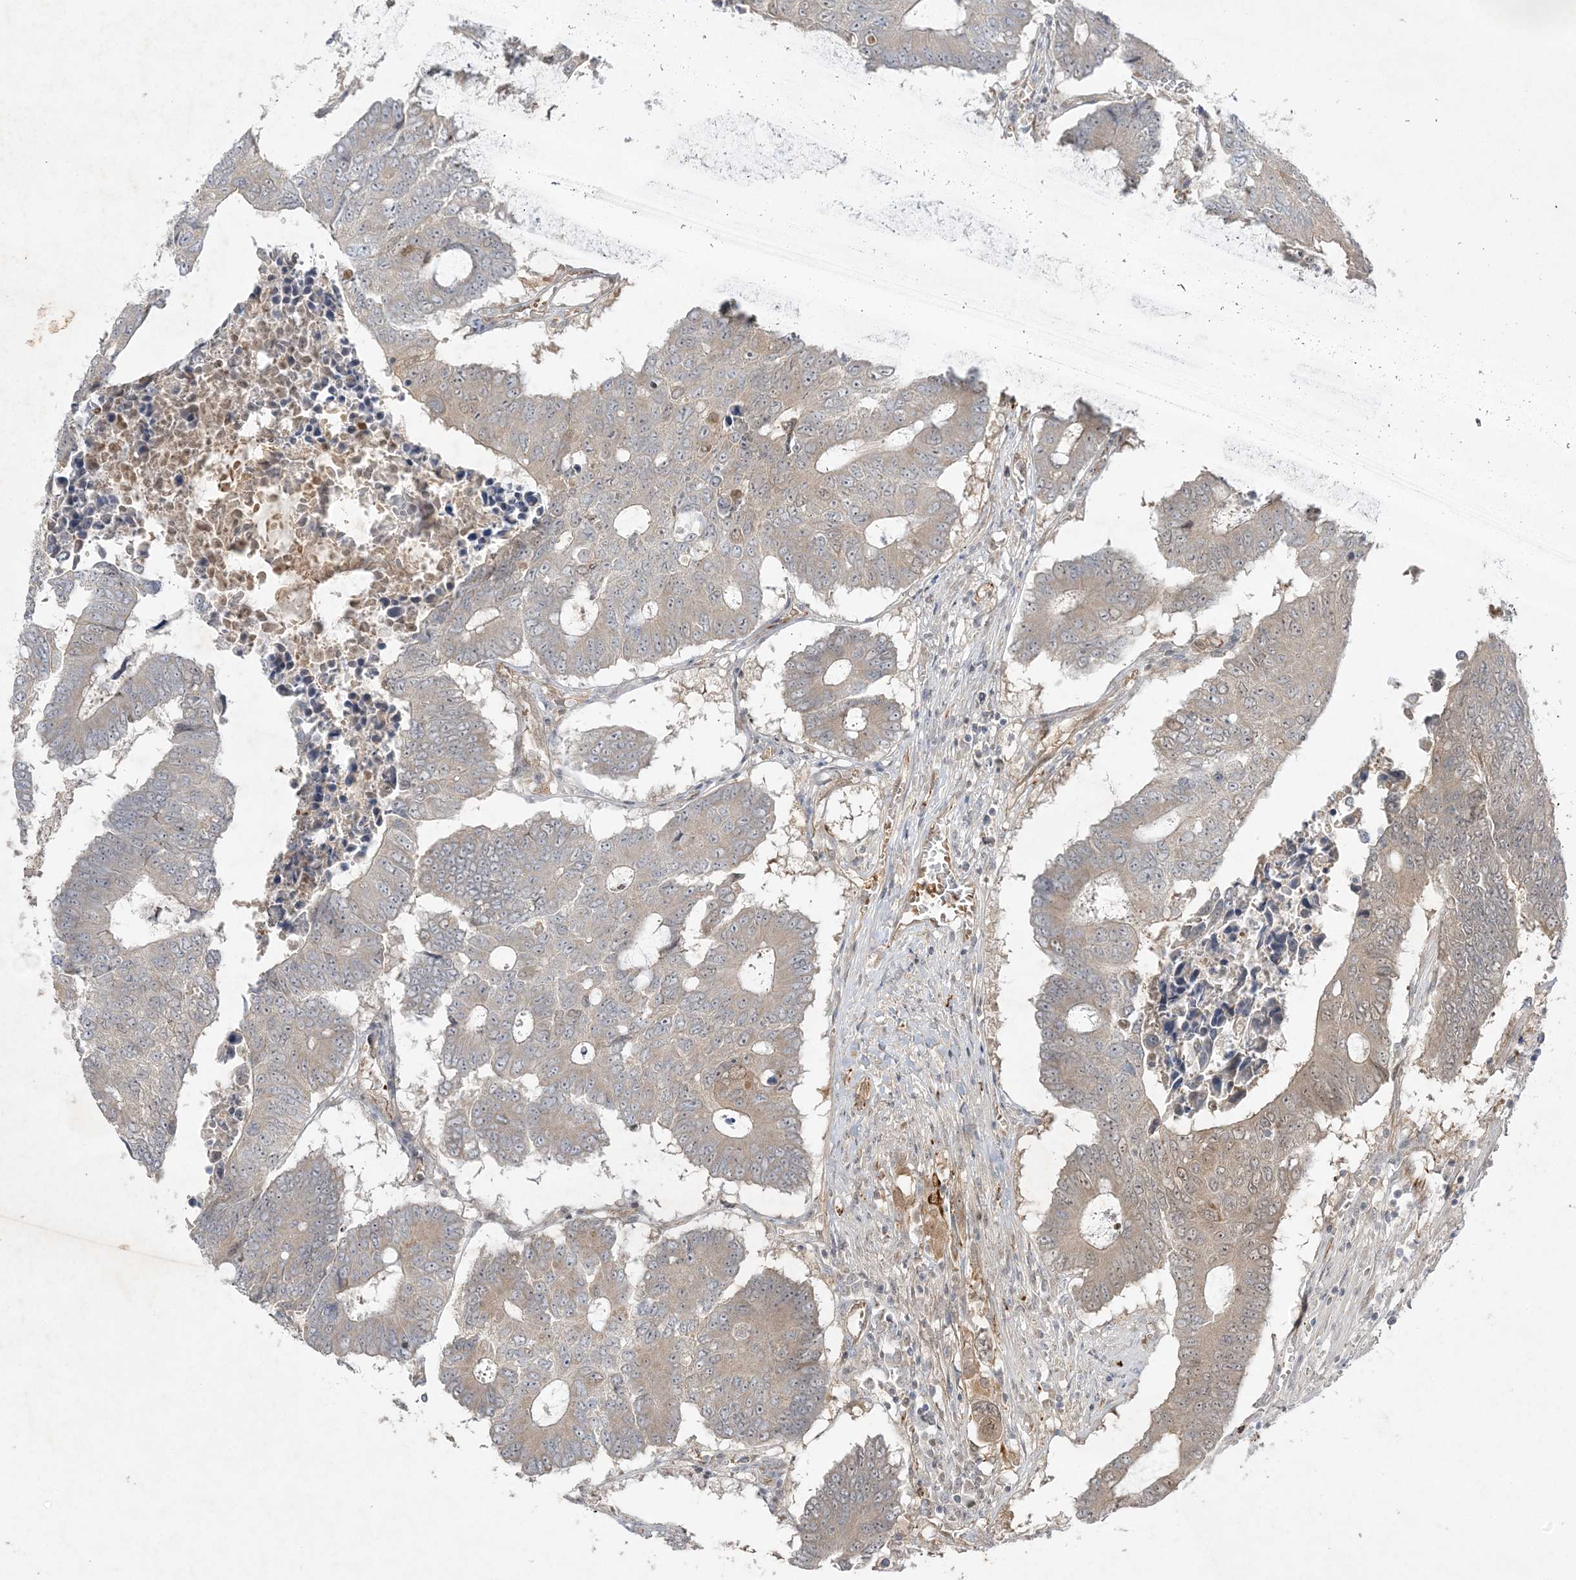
{"staining": {"intensity": "weak", "quantity": ">75%", "location": "cytoplasmic/membranous,nuclear"}, "tissue": "colorectal cancer", "cell_type": "Tumor cells", "image_type": "cancer", "snomed": [{"axis": "morphology", "description": "Adenocarcinoma, NOS"}, {"axis": "topography", "description": "Colon"}], "caption": "Immunohistochemical staining of human adenocarcinoma (colorectal) reveals low levels of weak cytoplasmic/membranous and nuclear protein staining in approximately >75% of tumor cells.", "gene": "INPP1", "patient": {"sex": "male", "age": 87}}